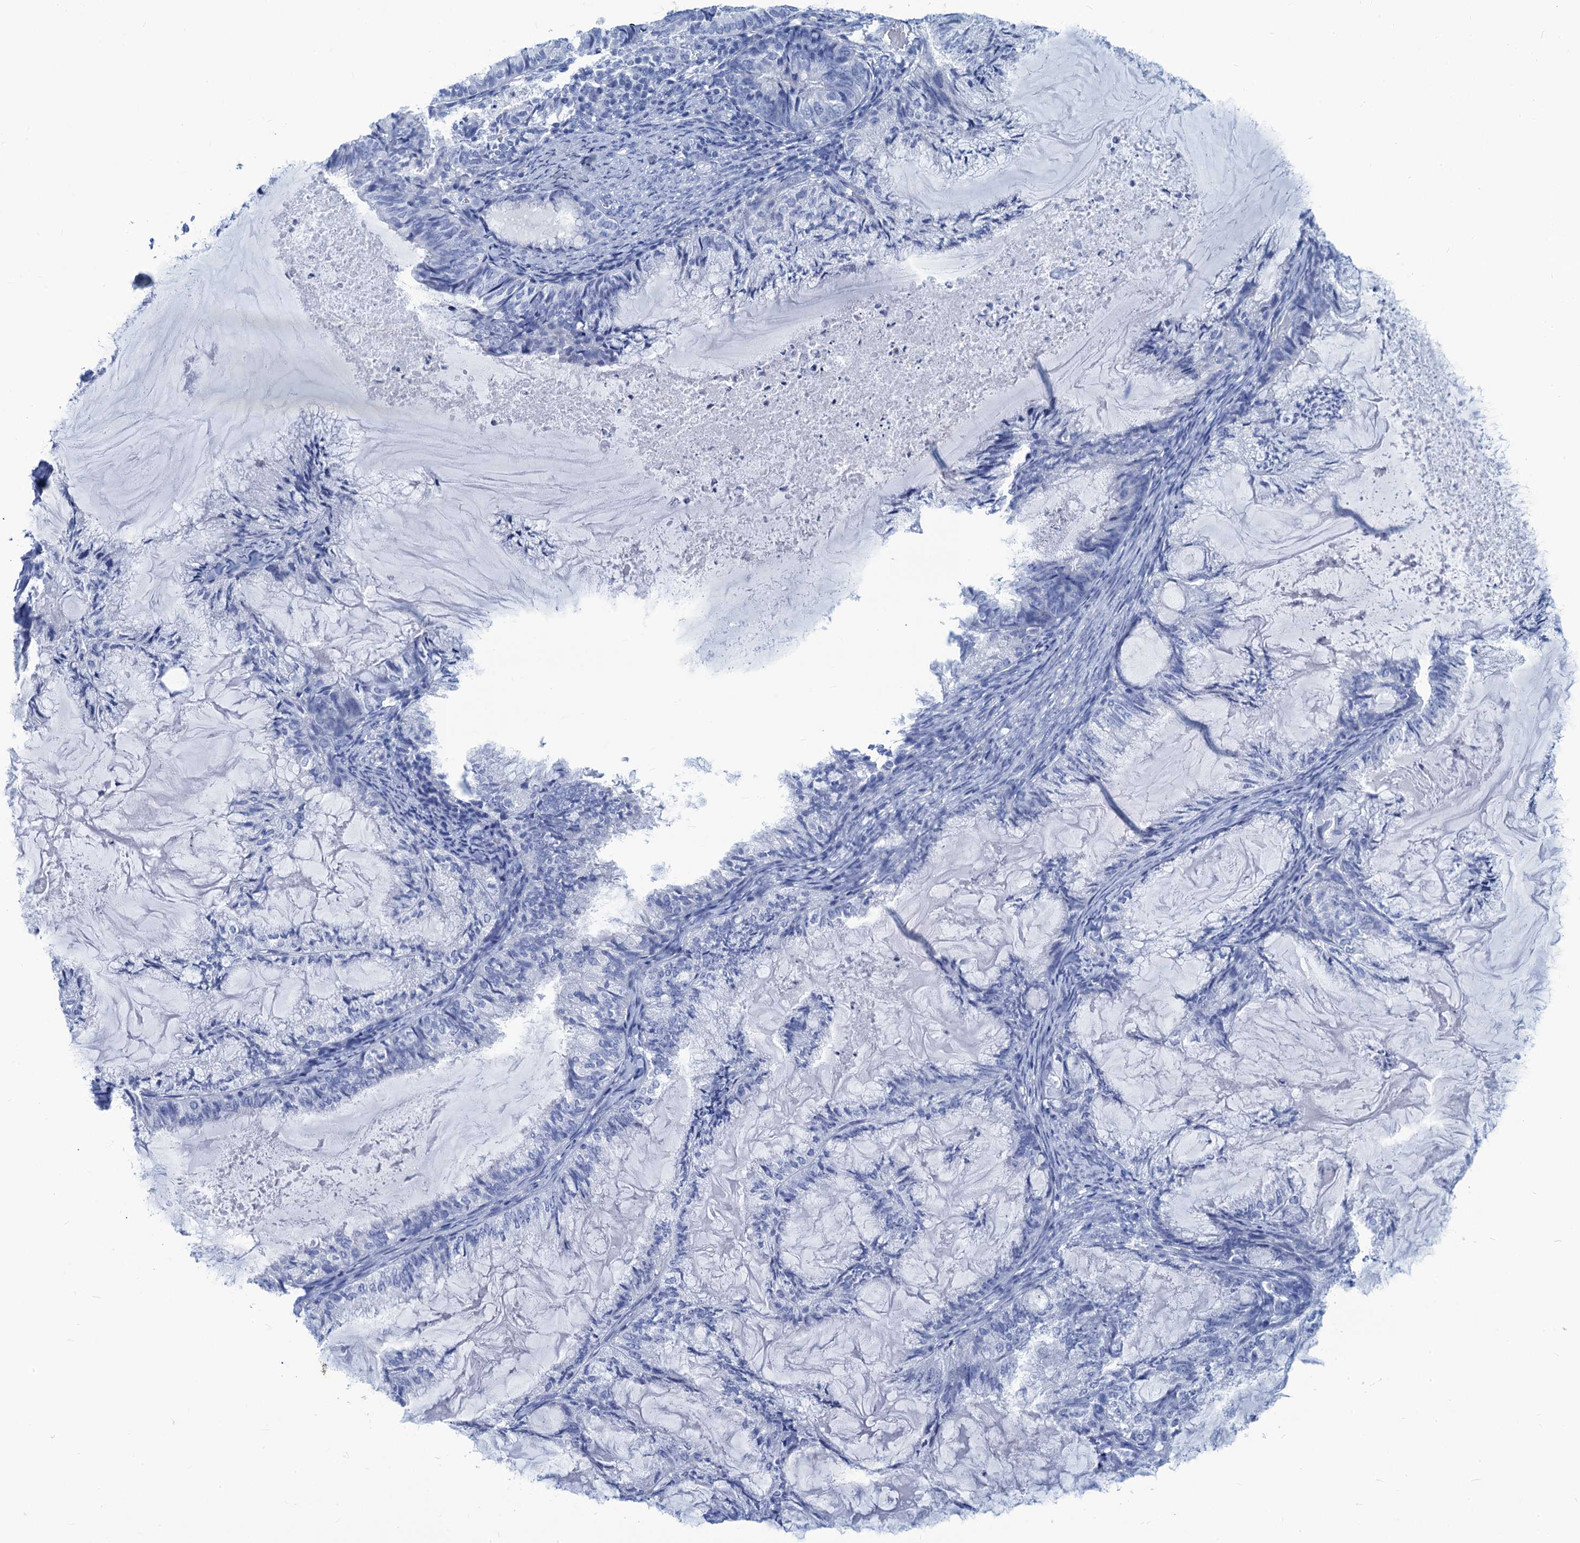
{"staining": {"intensity": "negative", "quantity": "none", "location": "none"}, "tissue": "endometrial cancer", "cell_type": "Tumor cells", "image_type": "cancer", "snomed": [{"axis": "morphology", "description": "Adenocarcinoma, NOS"}, {"axis": "topography", "description": "Endometrium"}], "caption": "Image shows no significant protein staining in tumor cells of endometrial cancer (adenocarcinoma). Nuclei are stained in blue.", "gene": "CABYR", "patient": {"sex": "female", "age": 86}}